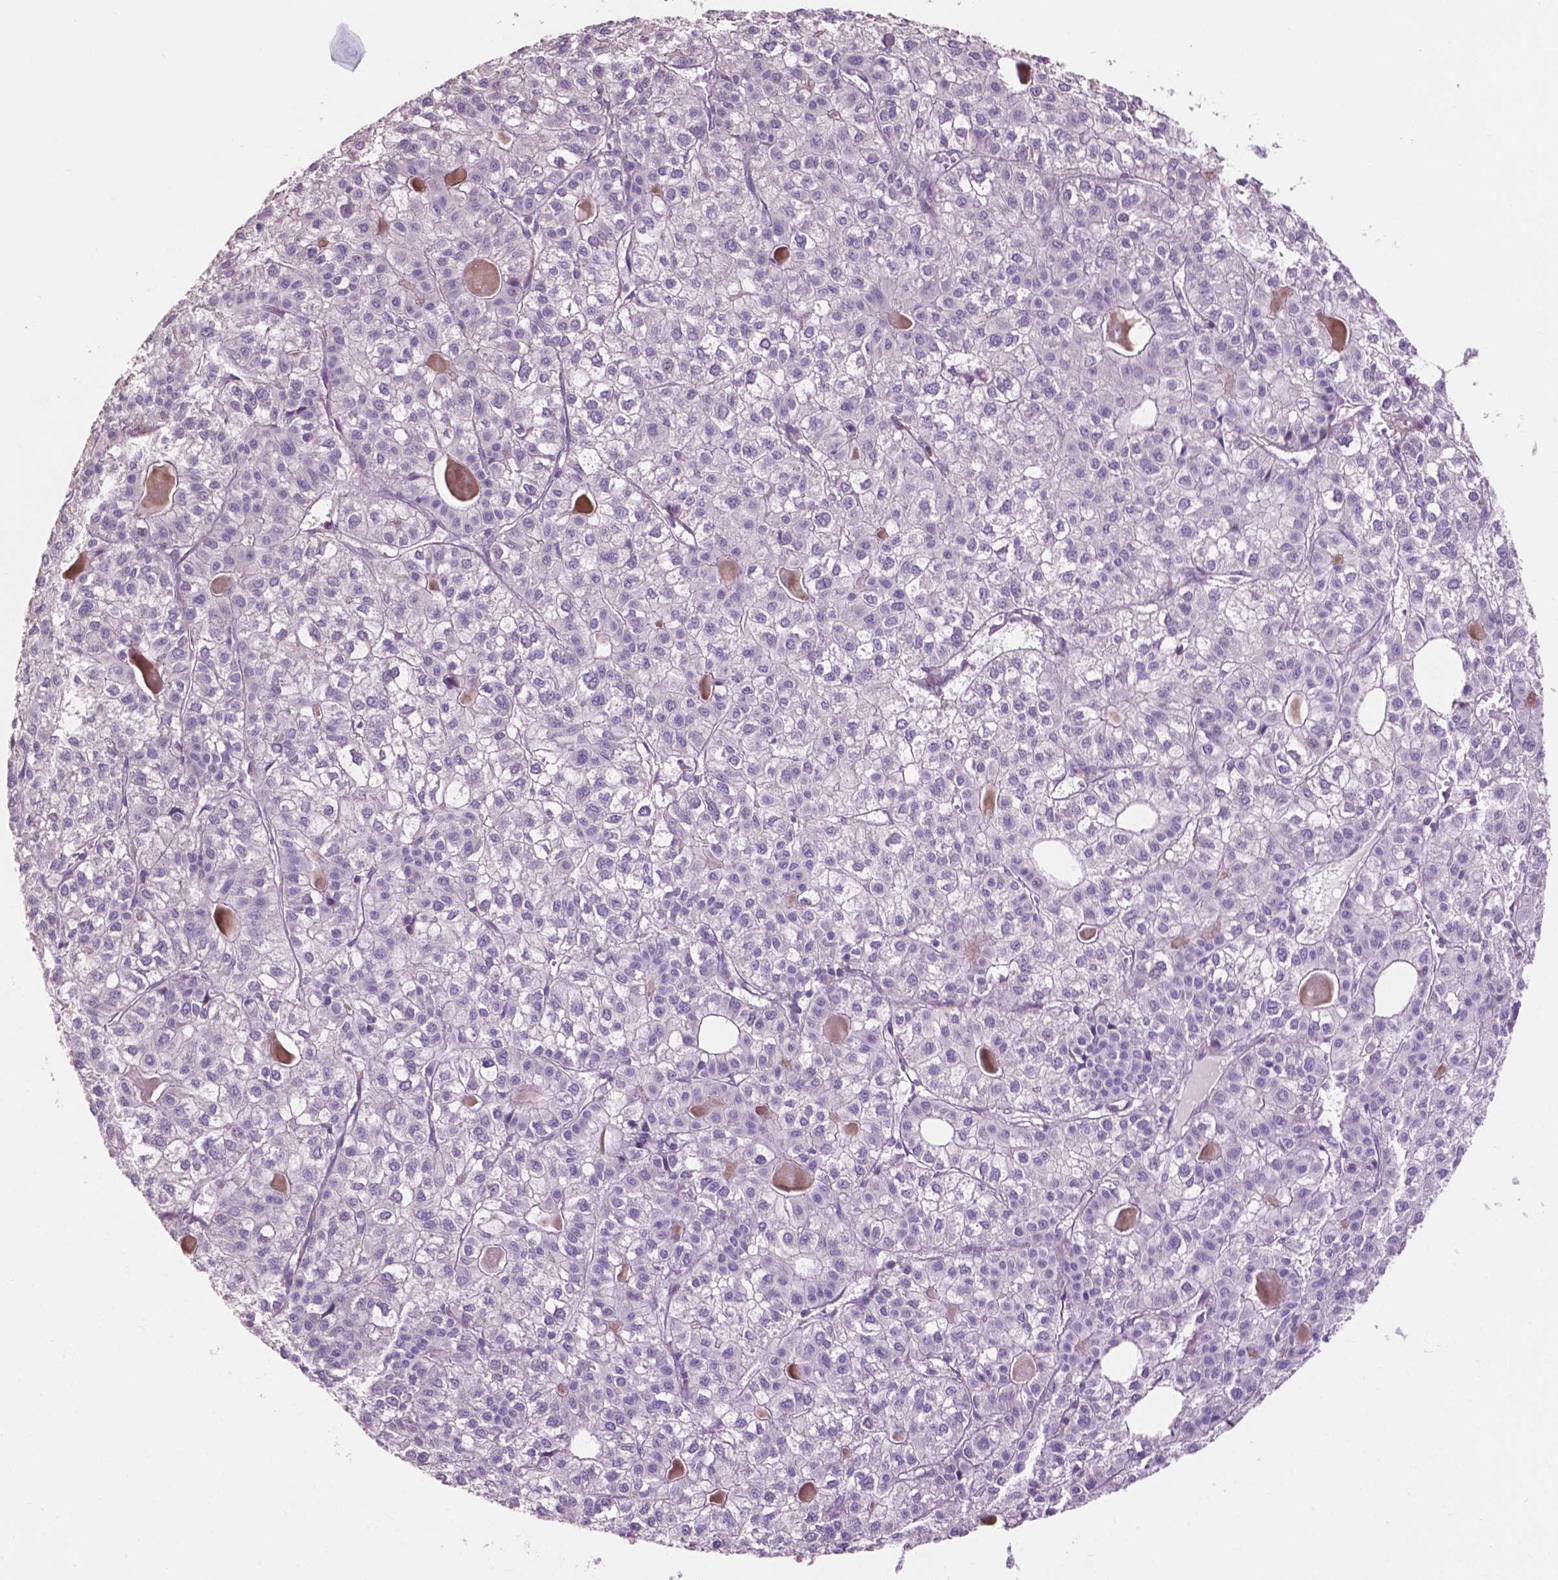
{"staining": {"intensity": "negative", "quantity": "none", "location": "none"}, "tissue": "liver cancer", "cell_type": "Tumor cells", "image_type": "cancer", "snomed": [{"axis": "morphology", "description": "Carcinoma, Hepatocellular, NOS"}, {"axis": "topography", "description": "Liver"}], "caption": "Liver cancer stained for a protein using IHC displays no expression tumor cells.", "gene": "CLDN17", "patient": {"sex": "female", "age": 43}}